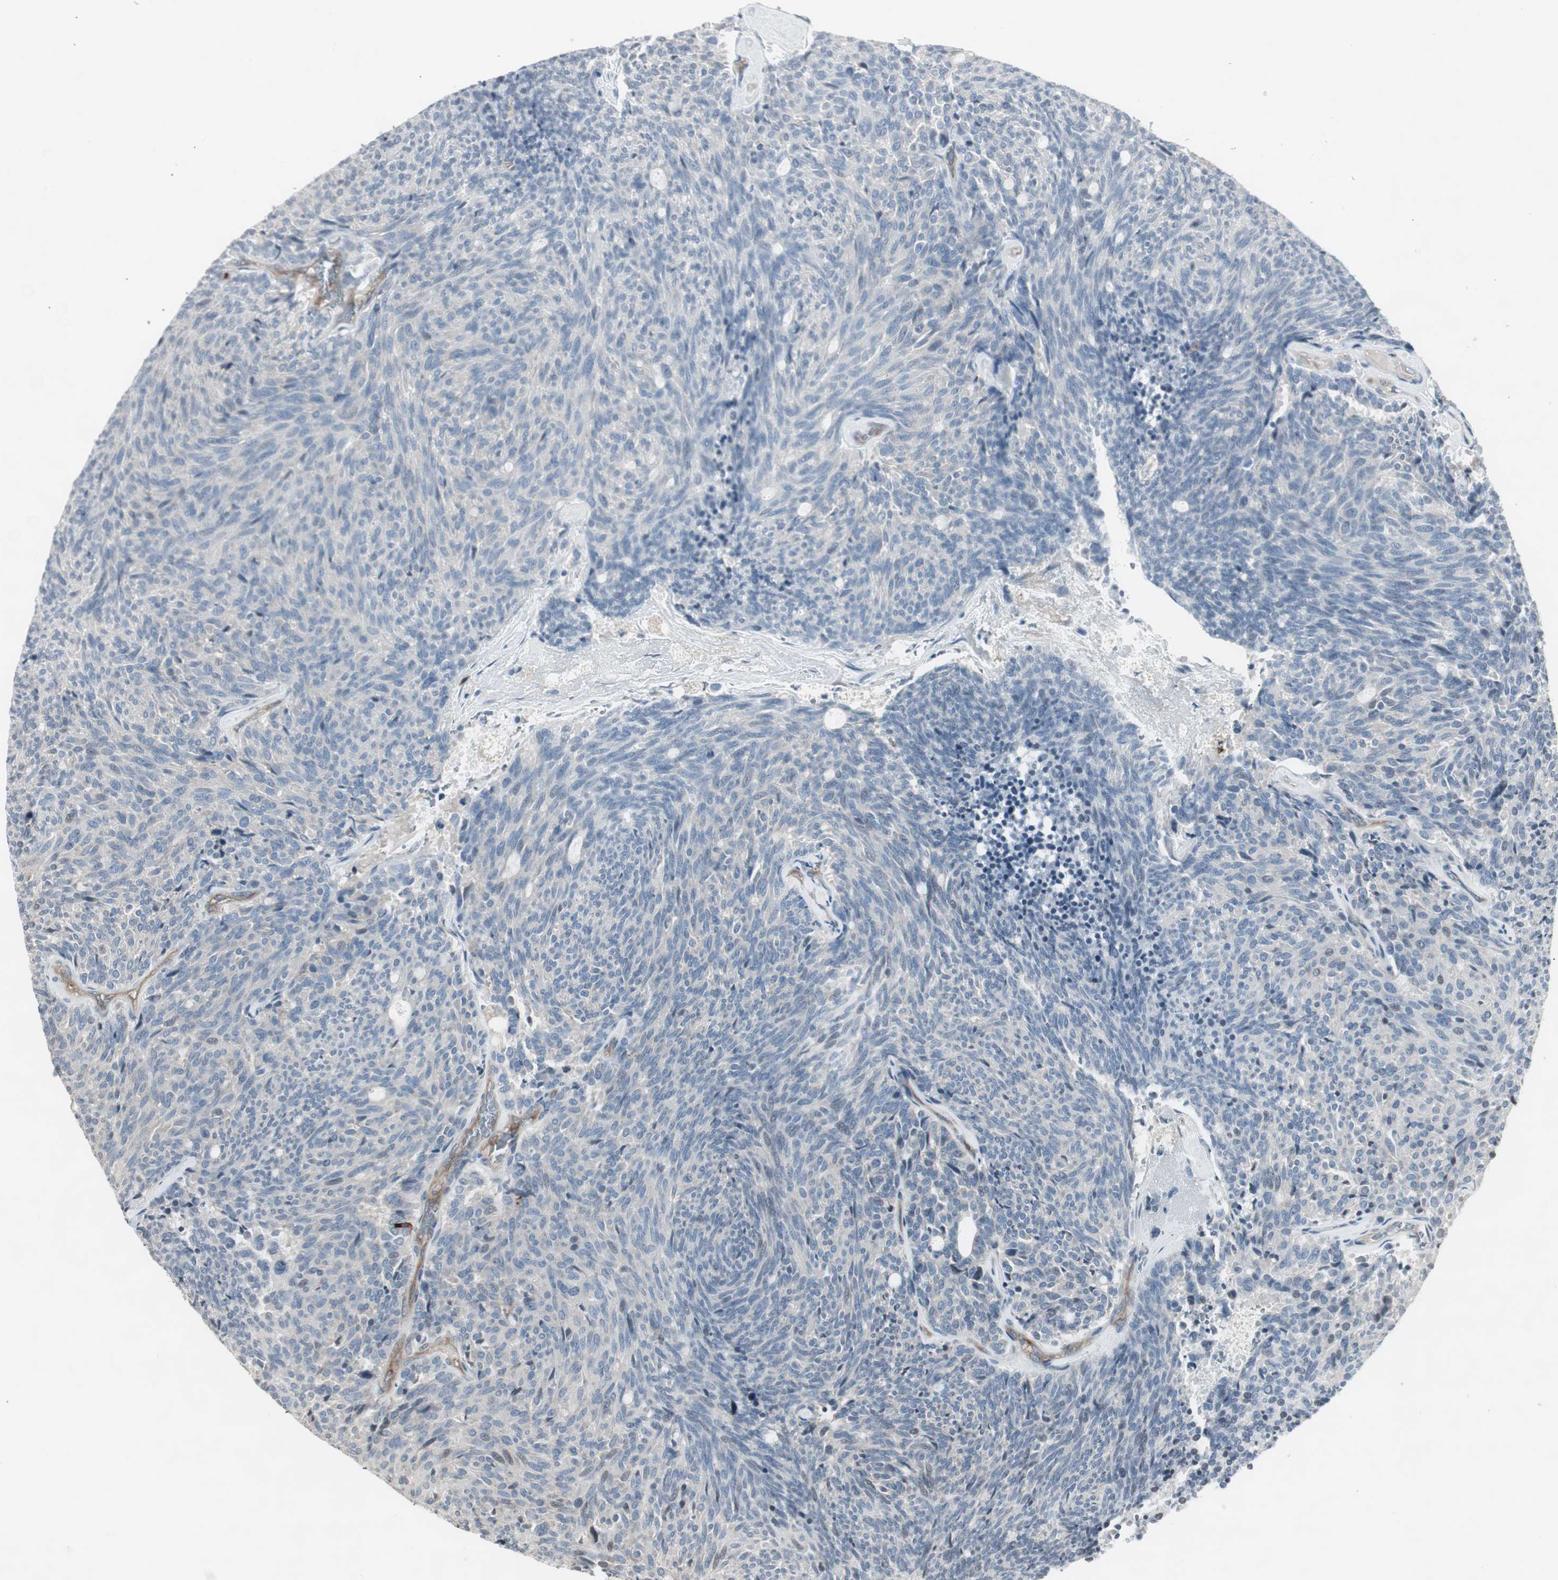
{"staining": {"intensity": "negative", "quantity": "none", "location": "none"}, "tissue": "carcinoid", "cell_type": "Tumor cells", "image_type": "cancer", "snomed": [{"axis": "morphology", "description": "Carcinoid, malignant, NOS"}, {"axis": "topography", "description": "Pancreas"}], "caption": "Immunohistochemical staining of carcinoid reveals no significant positivity in tumor cells.", "gene": "ARHGEF1", "patient": {"sex": "female", "age": 54}}